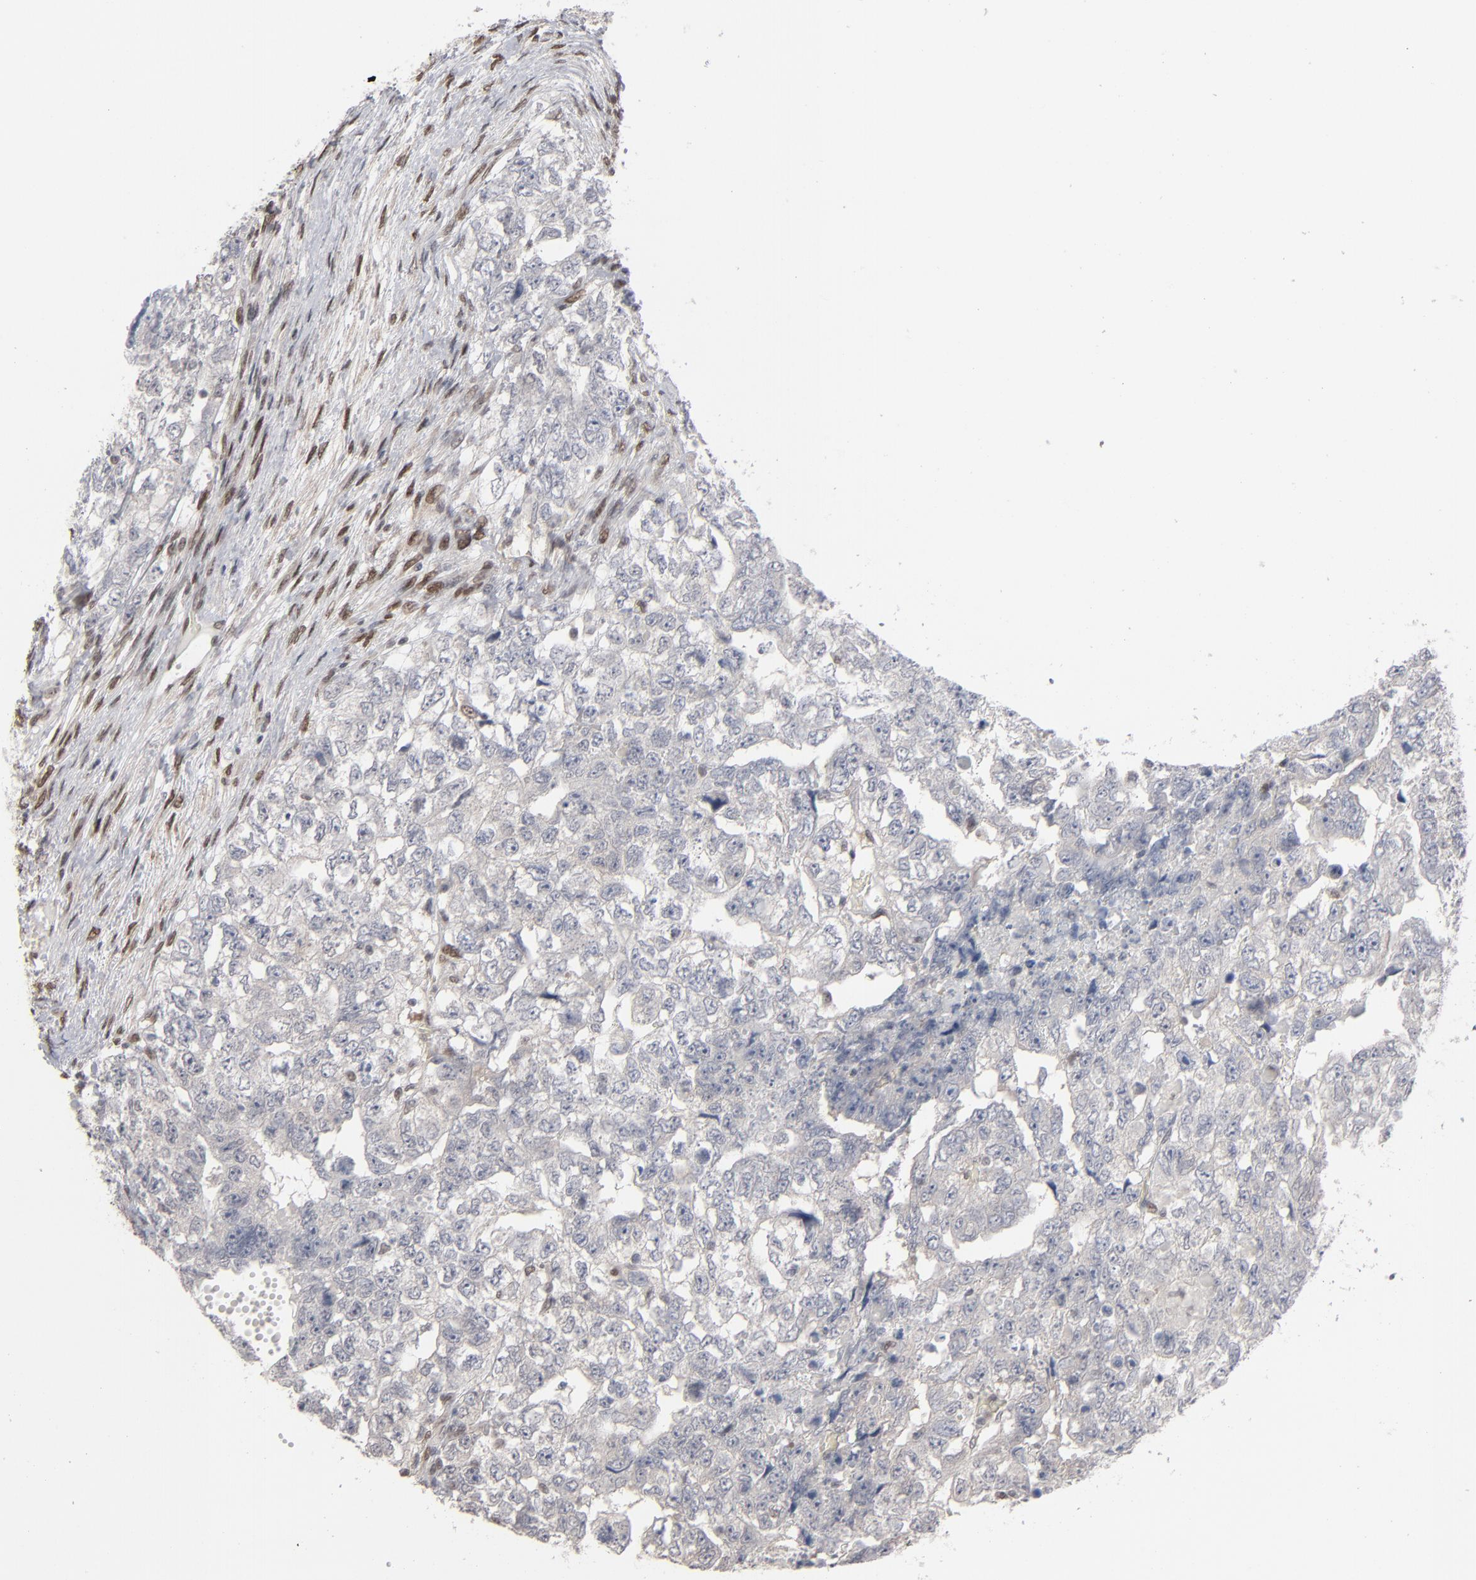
{"staining": {"intensity": "weak", "quantity": "25%-75%", "location": "cytoplasmic/membranous,nuclear"}, "tissue": "testis cancer", "cell_type": "Tumor cells", "image_type": "cancer", "snomed": [{"axis": "morphology", "description": "Carcinoma, Embryonal, NOS"}, {"axis": "topography", "description": "Testis"}], "caption": "Embryonal carcinoma (testis) was stained to show a protein in brown. There is low levels of weak cytoplasmic/membranous and nuclear expression in approximately 25%-75% of tumor cells.", "gene": "IRF9", "patient": {"sex": "male", "age": 36}}